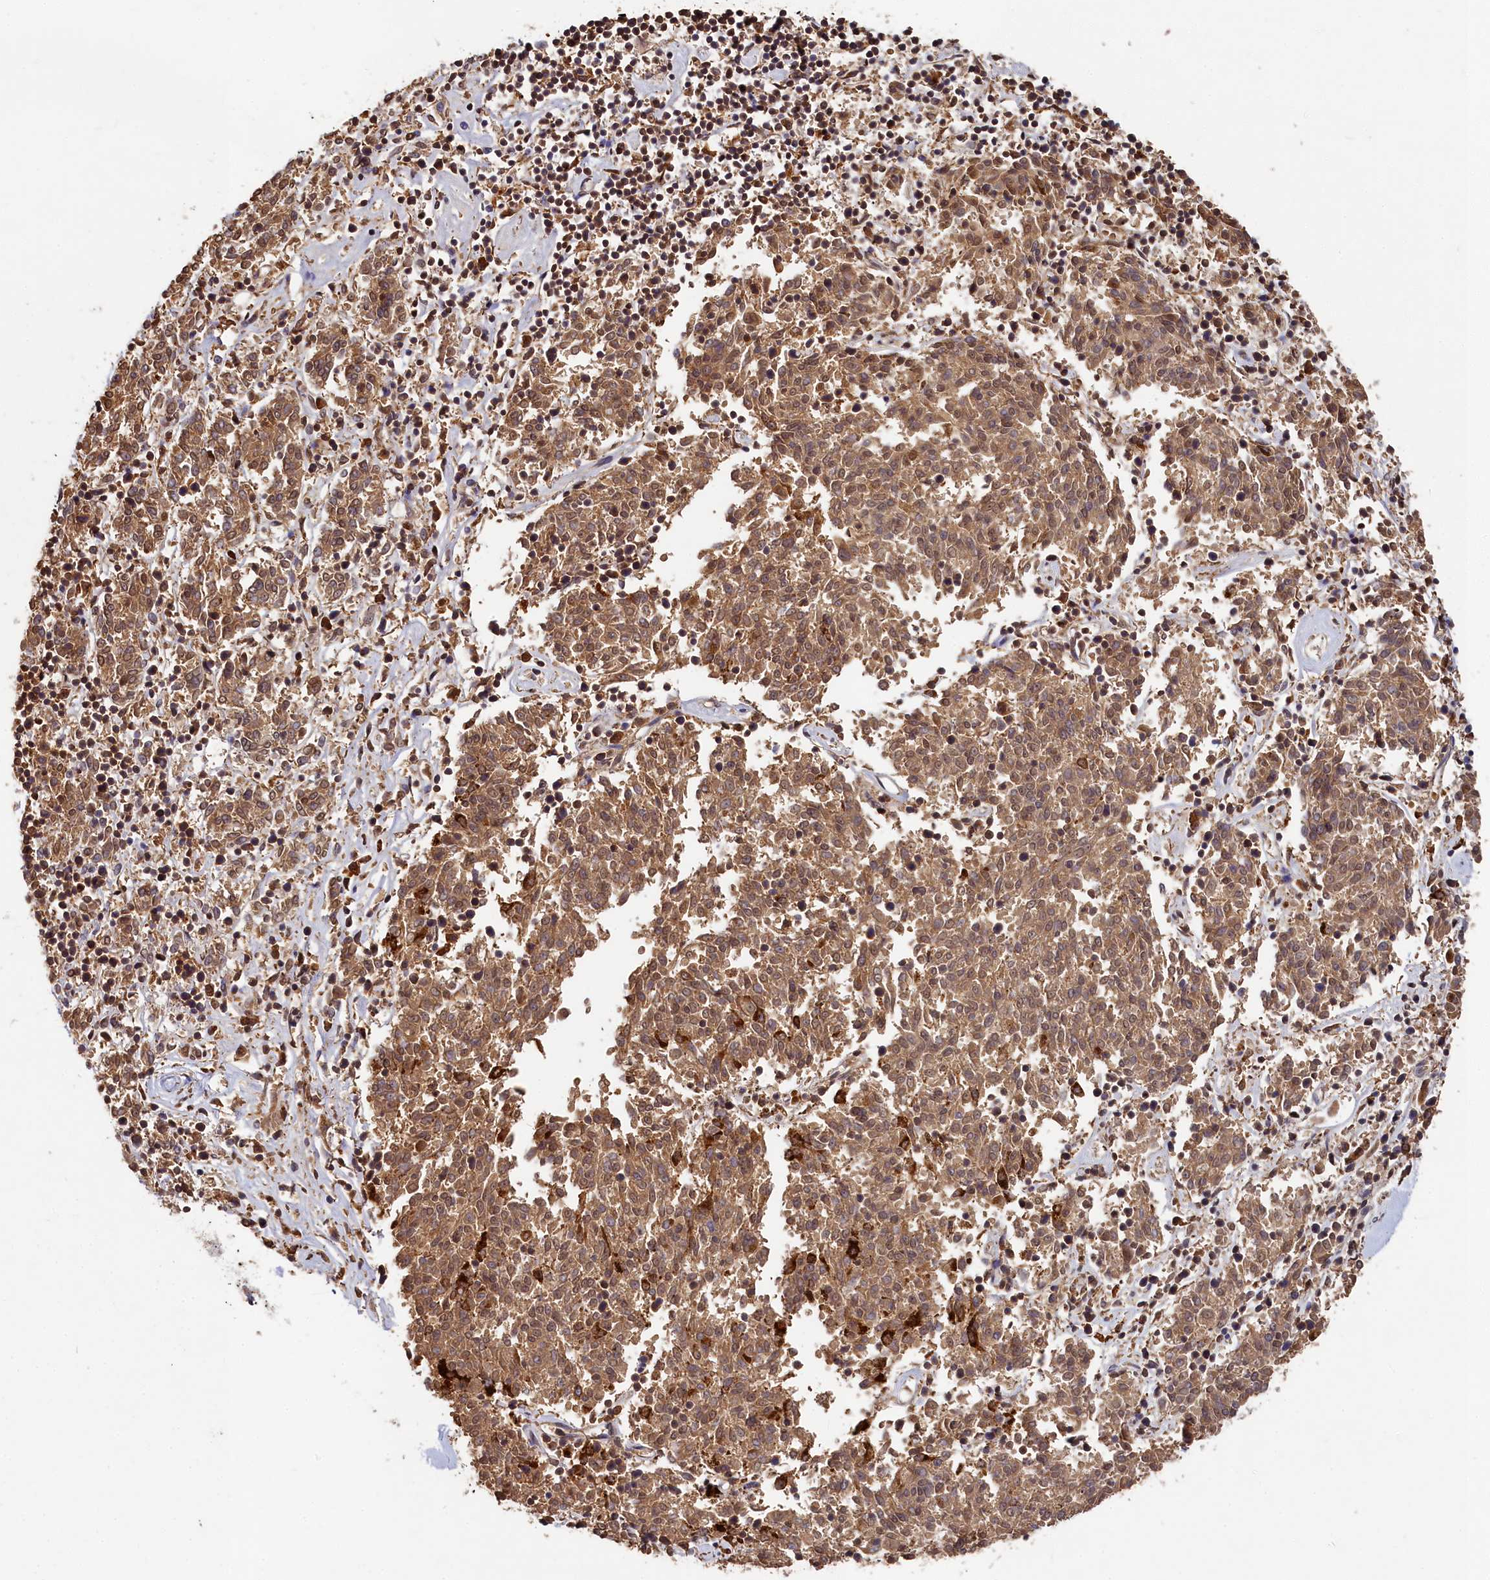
{"staining": {"intensity": "moderate", "quantity": ">75%", "location": "cytoplasmic/membranous"}, "tissue": "melanoma", "cell_type": "Tumor cells", "image_type": "cancer", "snomed": [{"axis": "morphology", "description": "Malignant melanoma, NOS"}, {"axis": "topography", "description": "Skin"}], "caption": "A brown stain shows moderate cytoplasmic/membranous staining of a protein in human malignant melanoma tumor cells. (Brightfield microscopy of DAB IHC at high magnification).", "gene": "DHRS11", "patient": {"sex": "female", "age": 72}}